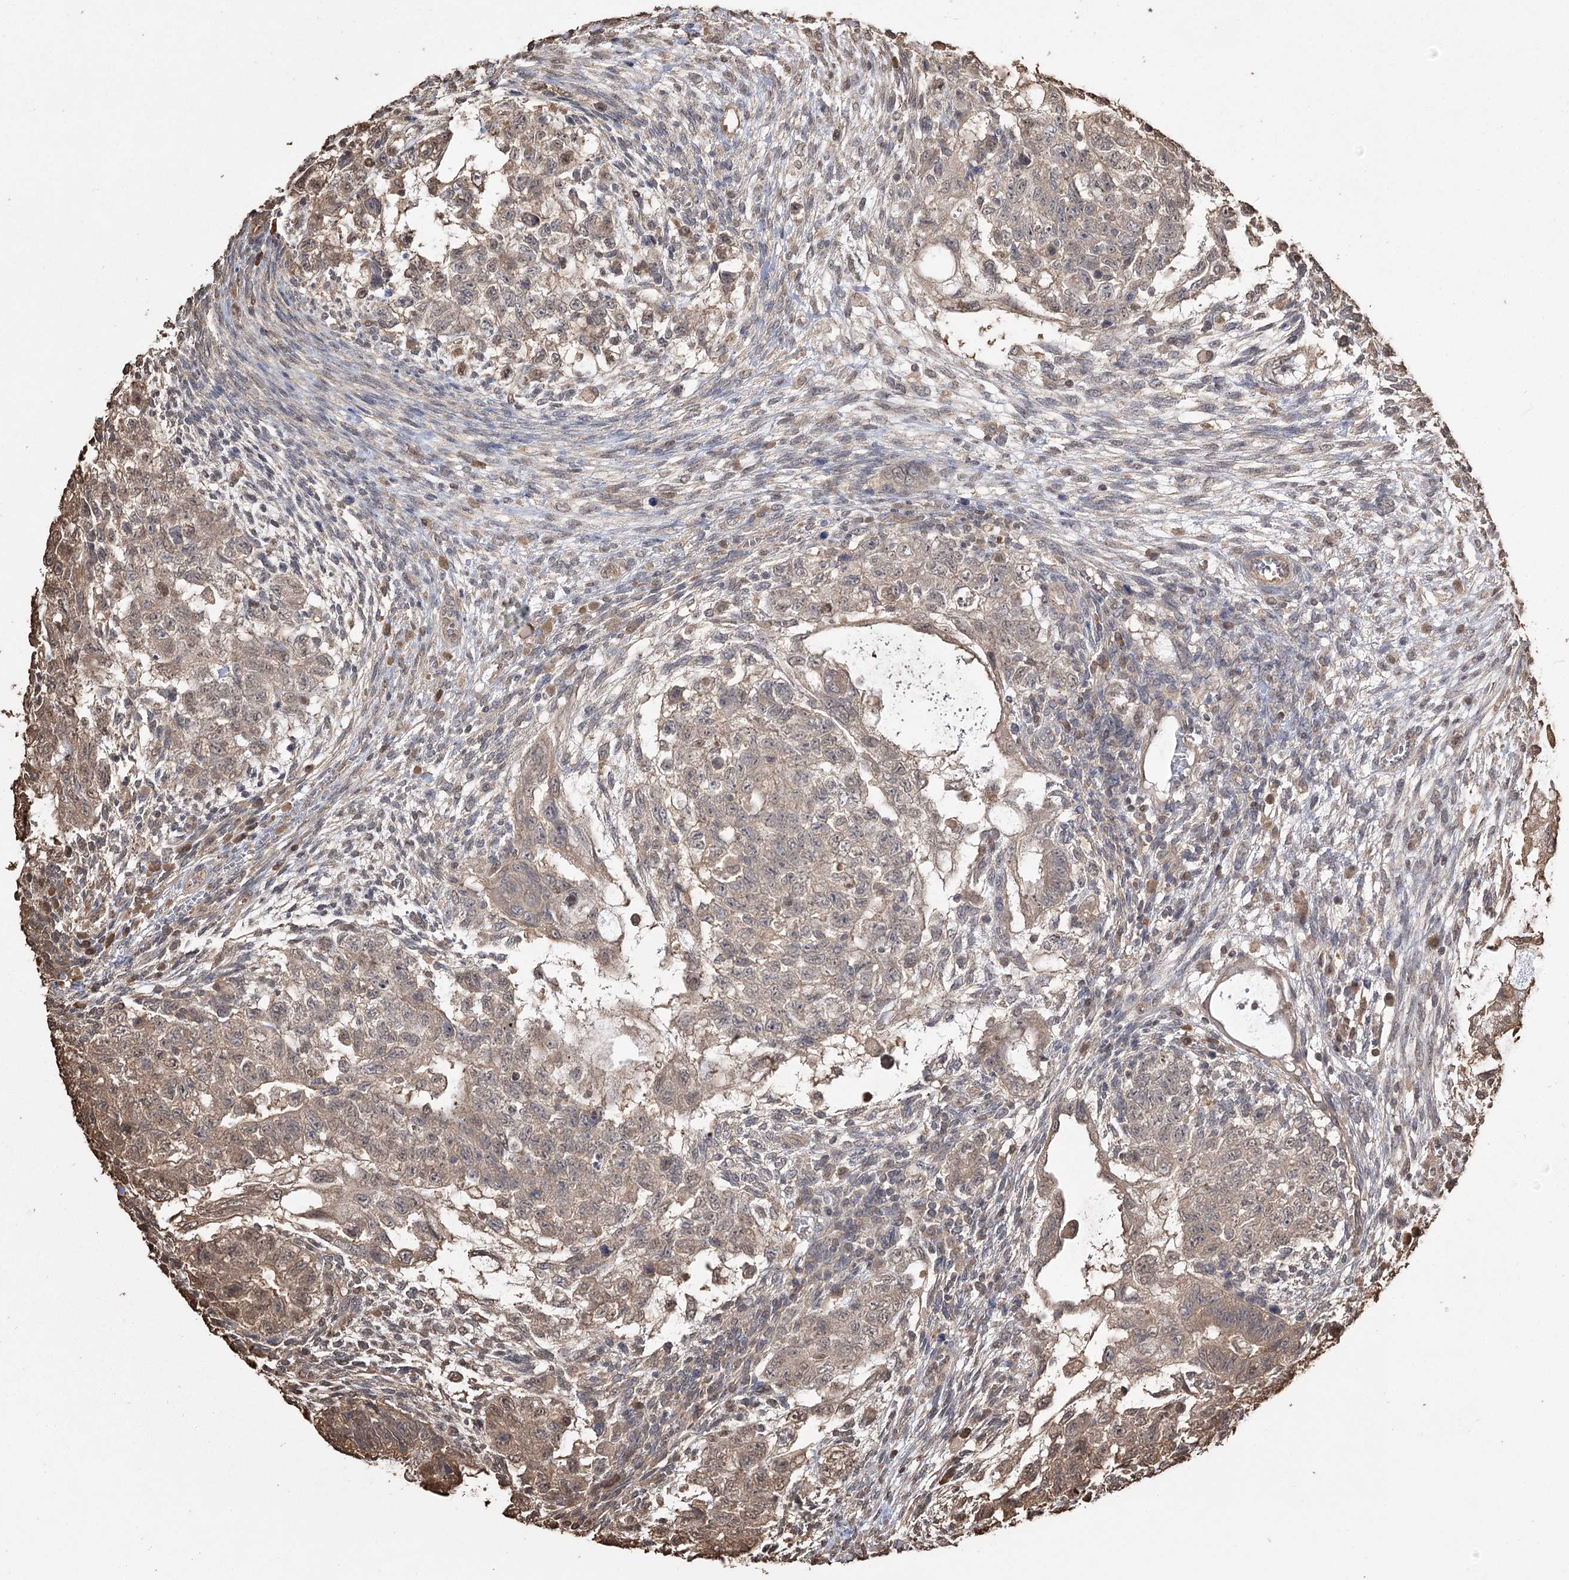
{"staining": {"intensity": "weak", "quantity": ">75%", "location": "cytoplasmic/membranous"}, "tissue": "testis cancer", "cell_type": "Tumor cells", "image_type": "cancer", "snomed": [{"axis": "morphology", "description": "Carcinoma, Embryonal, NOS"}, {"axis": "topography", "description": "Testis"}], "caption": "Immunohistochemistry (IHC) staining of testis embryonal carcinoma, which shows low levels of weak cytoplasmic/membranous expression in approximately >75% of tumor cells indicating weak cytoplasmic/membranous protein expression. The staining was performed using DAB (3,3'-diaminobenzidine) (brown) for protein detection and nuclei were counterstained in hematoxylin (blue).", "gene": "PLCH1", "patient": {"sex": "male", "age": 37}}